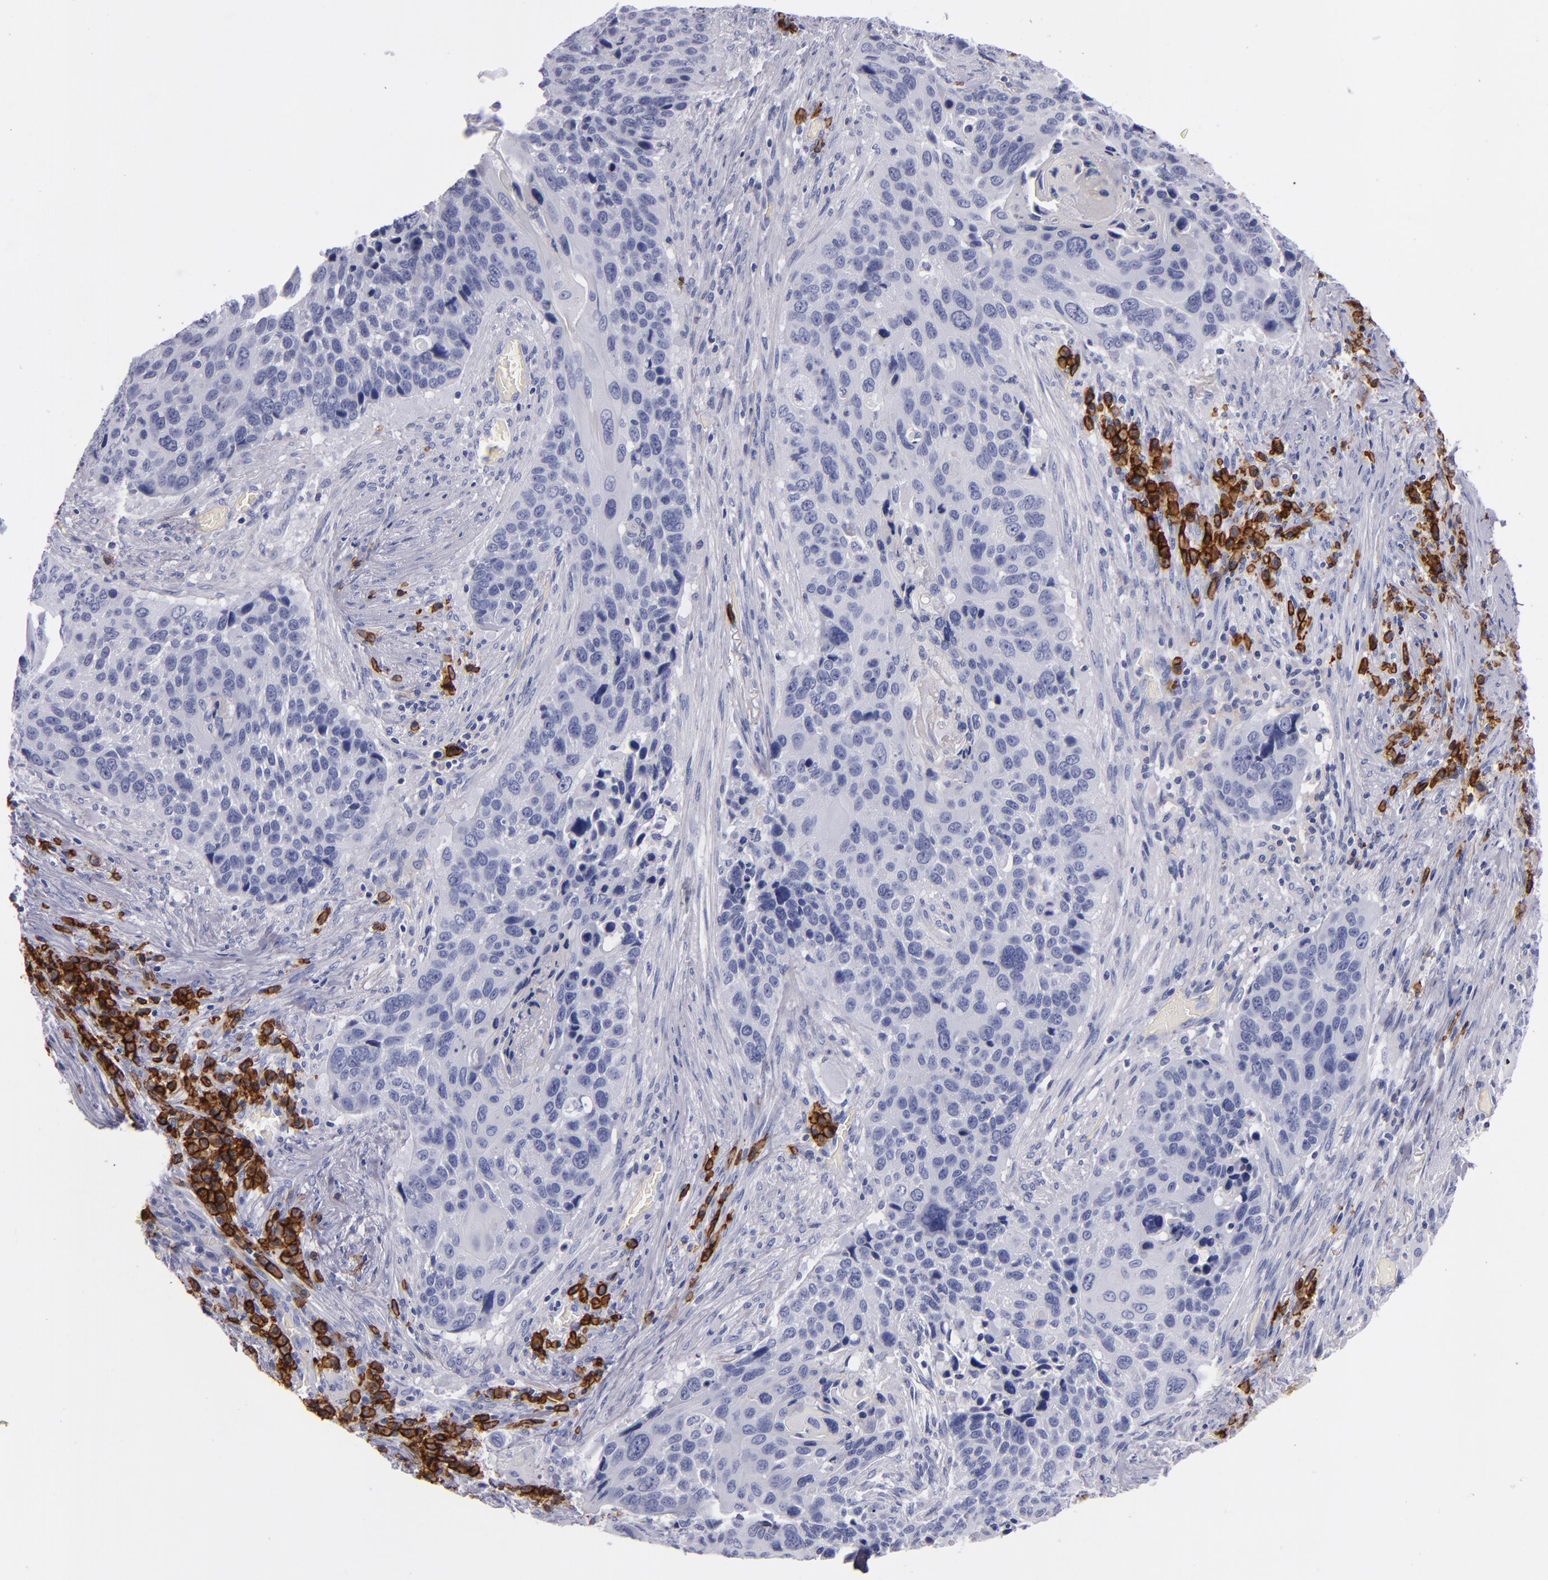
{"staining": {"intensity": "negative", "quantity": "none", "location": "none"}, "tissue": "lung cancer", "cell_type": "Tumor cells", "image_type": "cancer", "snomed": [{"axis": "morphology", "description": "Squamous cell carcinoma, NOS"}, {"axis": "topography", "description": "Lung"}], "caption": "Tumor cells are negative for protein expression in human lung squamous cell carcinoma.", "gene": "CD38", "patient": {"sex": "male", "age": 68}}